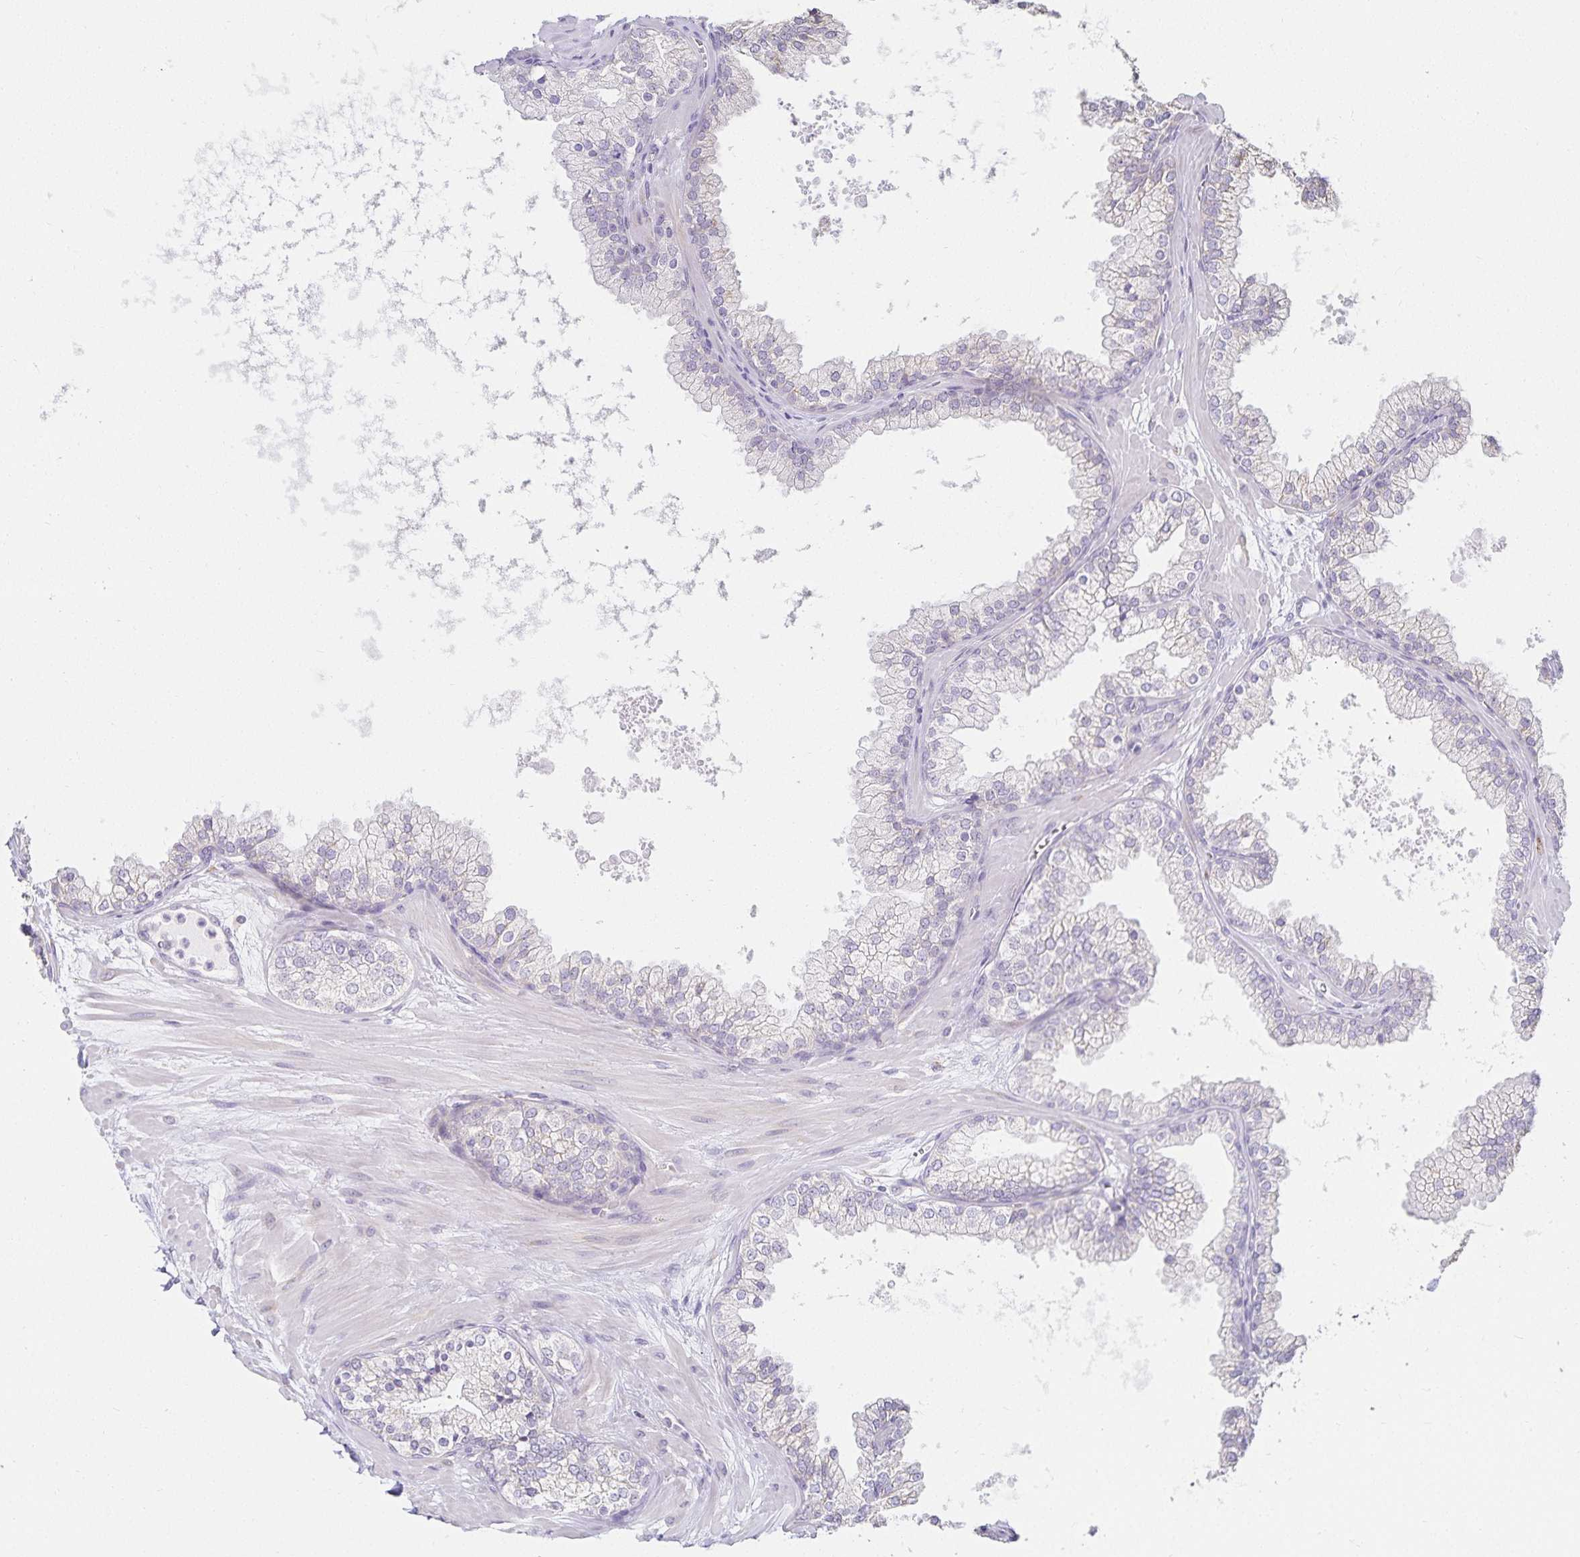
{"staining": {"intensity": "weak", "quantity": "<25%", "location": "cytoplasmic/membranous"}, "tissue": "prostate", "cell_type": "Glandular cells", "image_type": "normal", "snomed": [{"axis": "morphology", "description": "Normal tissue, NOS"}, {"axis": "topography", "description": "Prostate"}, {"axis": "topography", "description": "Peripheral nerve tissue"}], "caption": "Immunohistochemistry photomicrograph of normal prostate: prostate stained with DAB (3,3'-diaminobenzidine) displays no significant protein staining in glandular cells.", "gene": "GP2", "patient": {"sex": "male", "age": 61}}